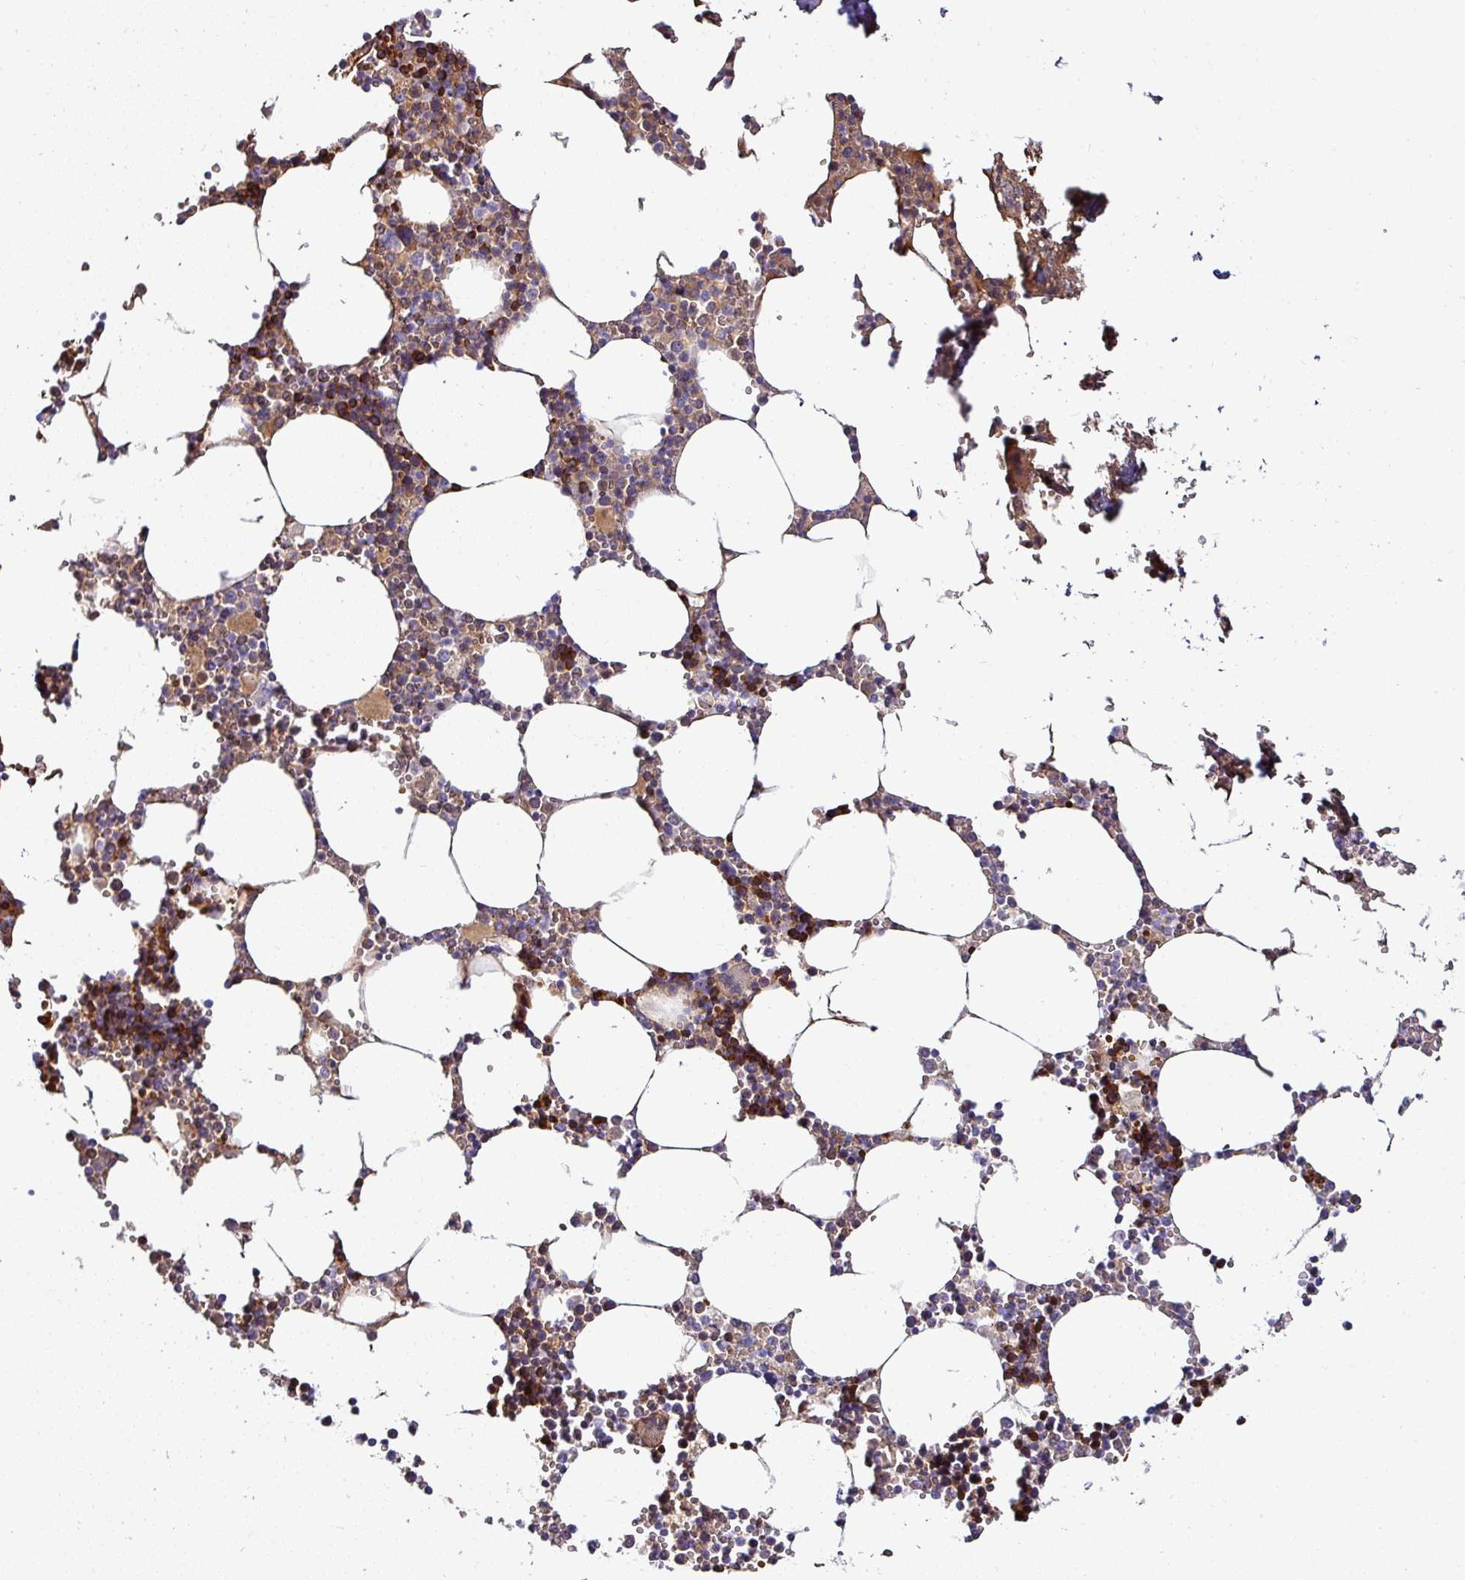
{"staining": {"intensity": "strong", "quantity": "<25%", "location": "cytoplasmic/membranous"}, "tissue": "bone marrow", "cell_type": "Hematopoietic cells", "image_type": "normal", "snomed": [{"axis": "morphology", "description": "Normal tissue, NOS"}, {"axis": "topography", "description": "Bone marrow"}], "caption": "Strong cytoplasmic/membranous staining is identified in about <25% of hematopoietic cells in benign bone marrow.", "gene": "NAPSA", "patient": {"sex": "male", "age": 54}}